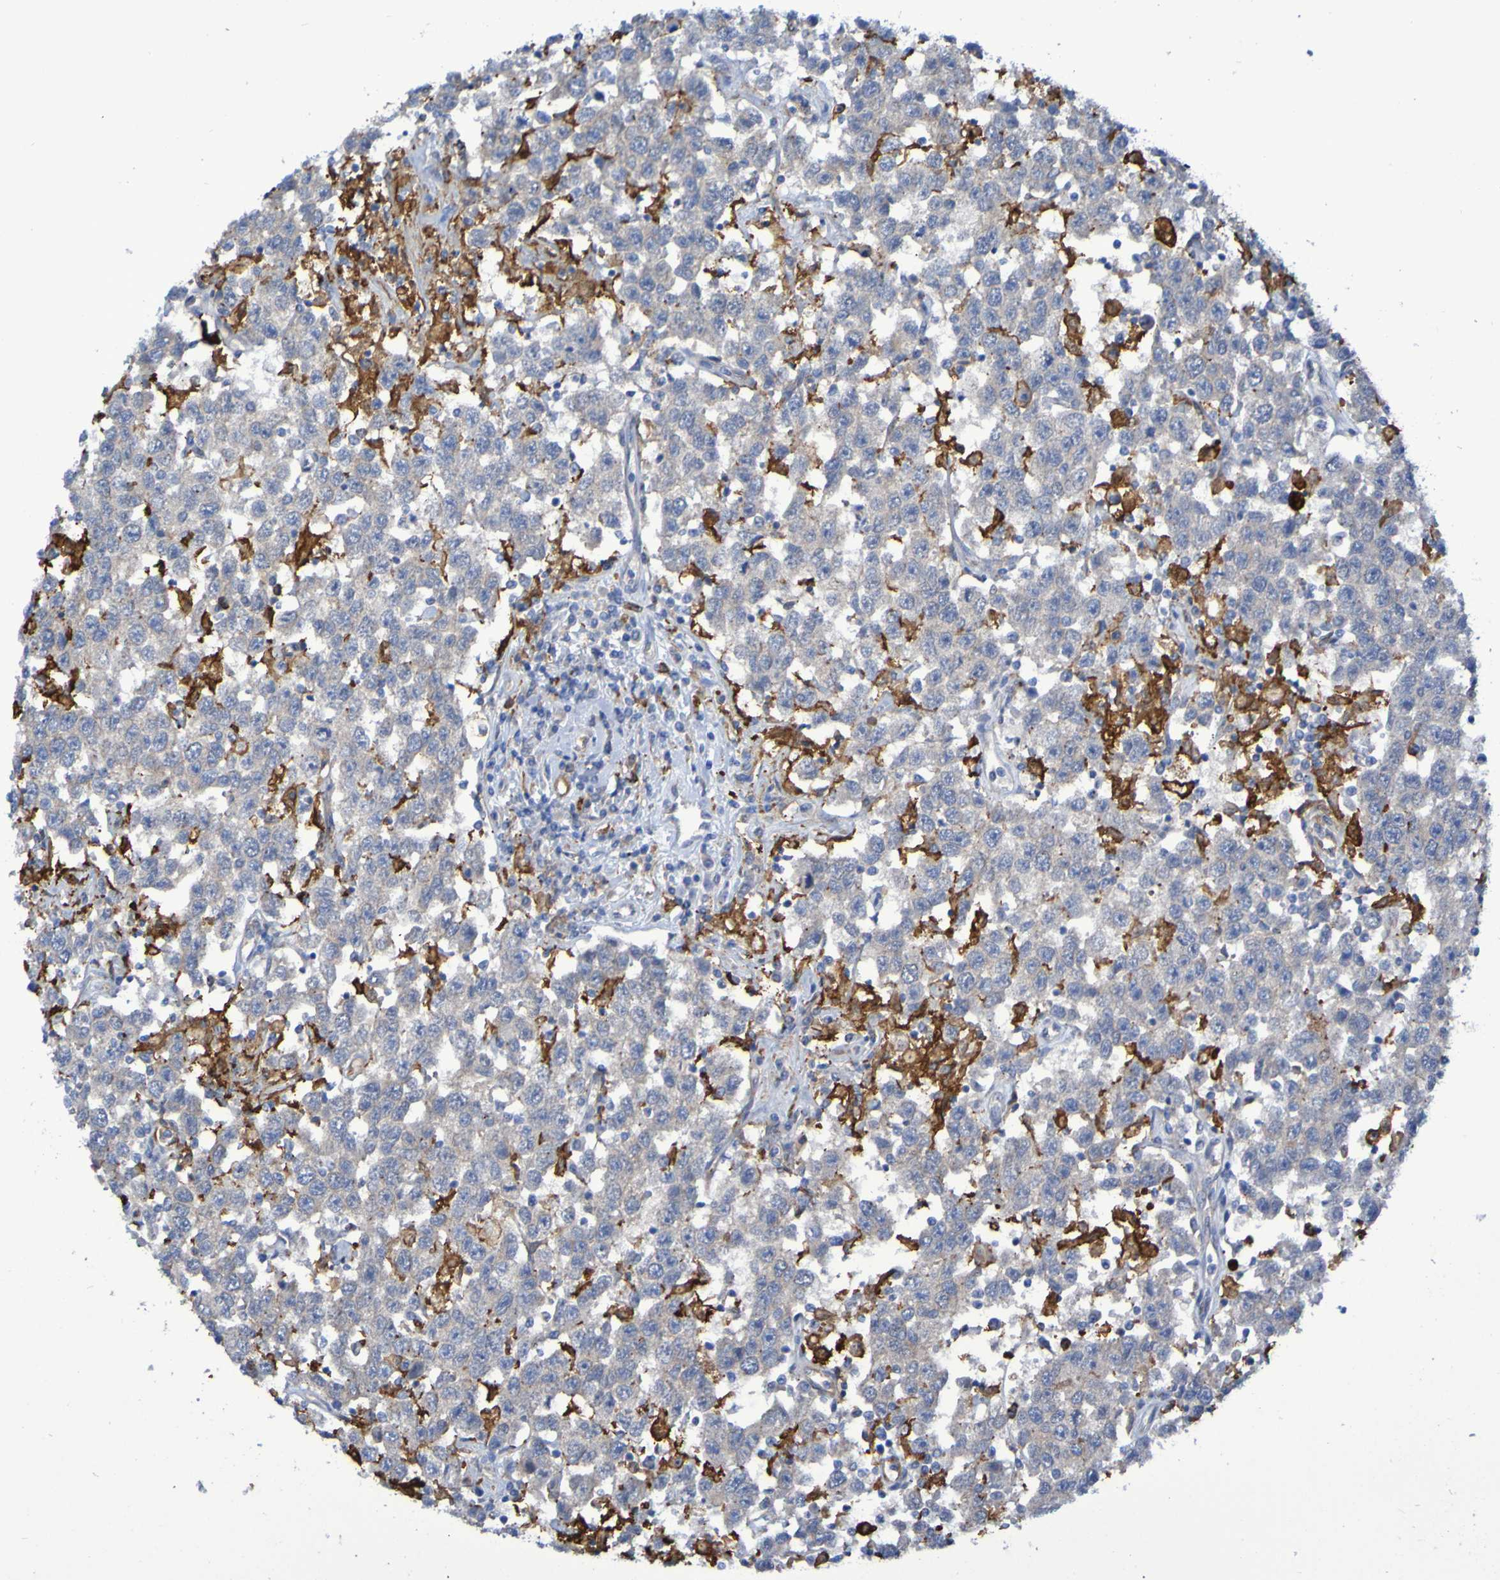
{"staining": {"intensity": "strong", "quantity": "<25%", "location": "cytoplasmic/membranous"}, "tissue": "testis cancer", "cell_type": "Tumor cells", "image_type": "cancer", "snomed": [{"axis": "morphology", "description": "Seminoma, NOS"}, {"axis": "topography", "description": "Testis"}], "caption": "Protein expression by IHC displays strong cytoplasmic/membranous expression in approximately <25% of tumor cells in testis cancer.", "gene": "SCRG1", "patient": {"sex": "male", "age": 41}}